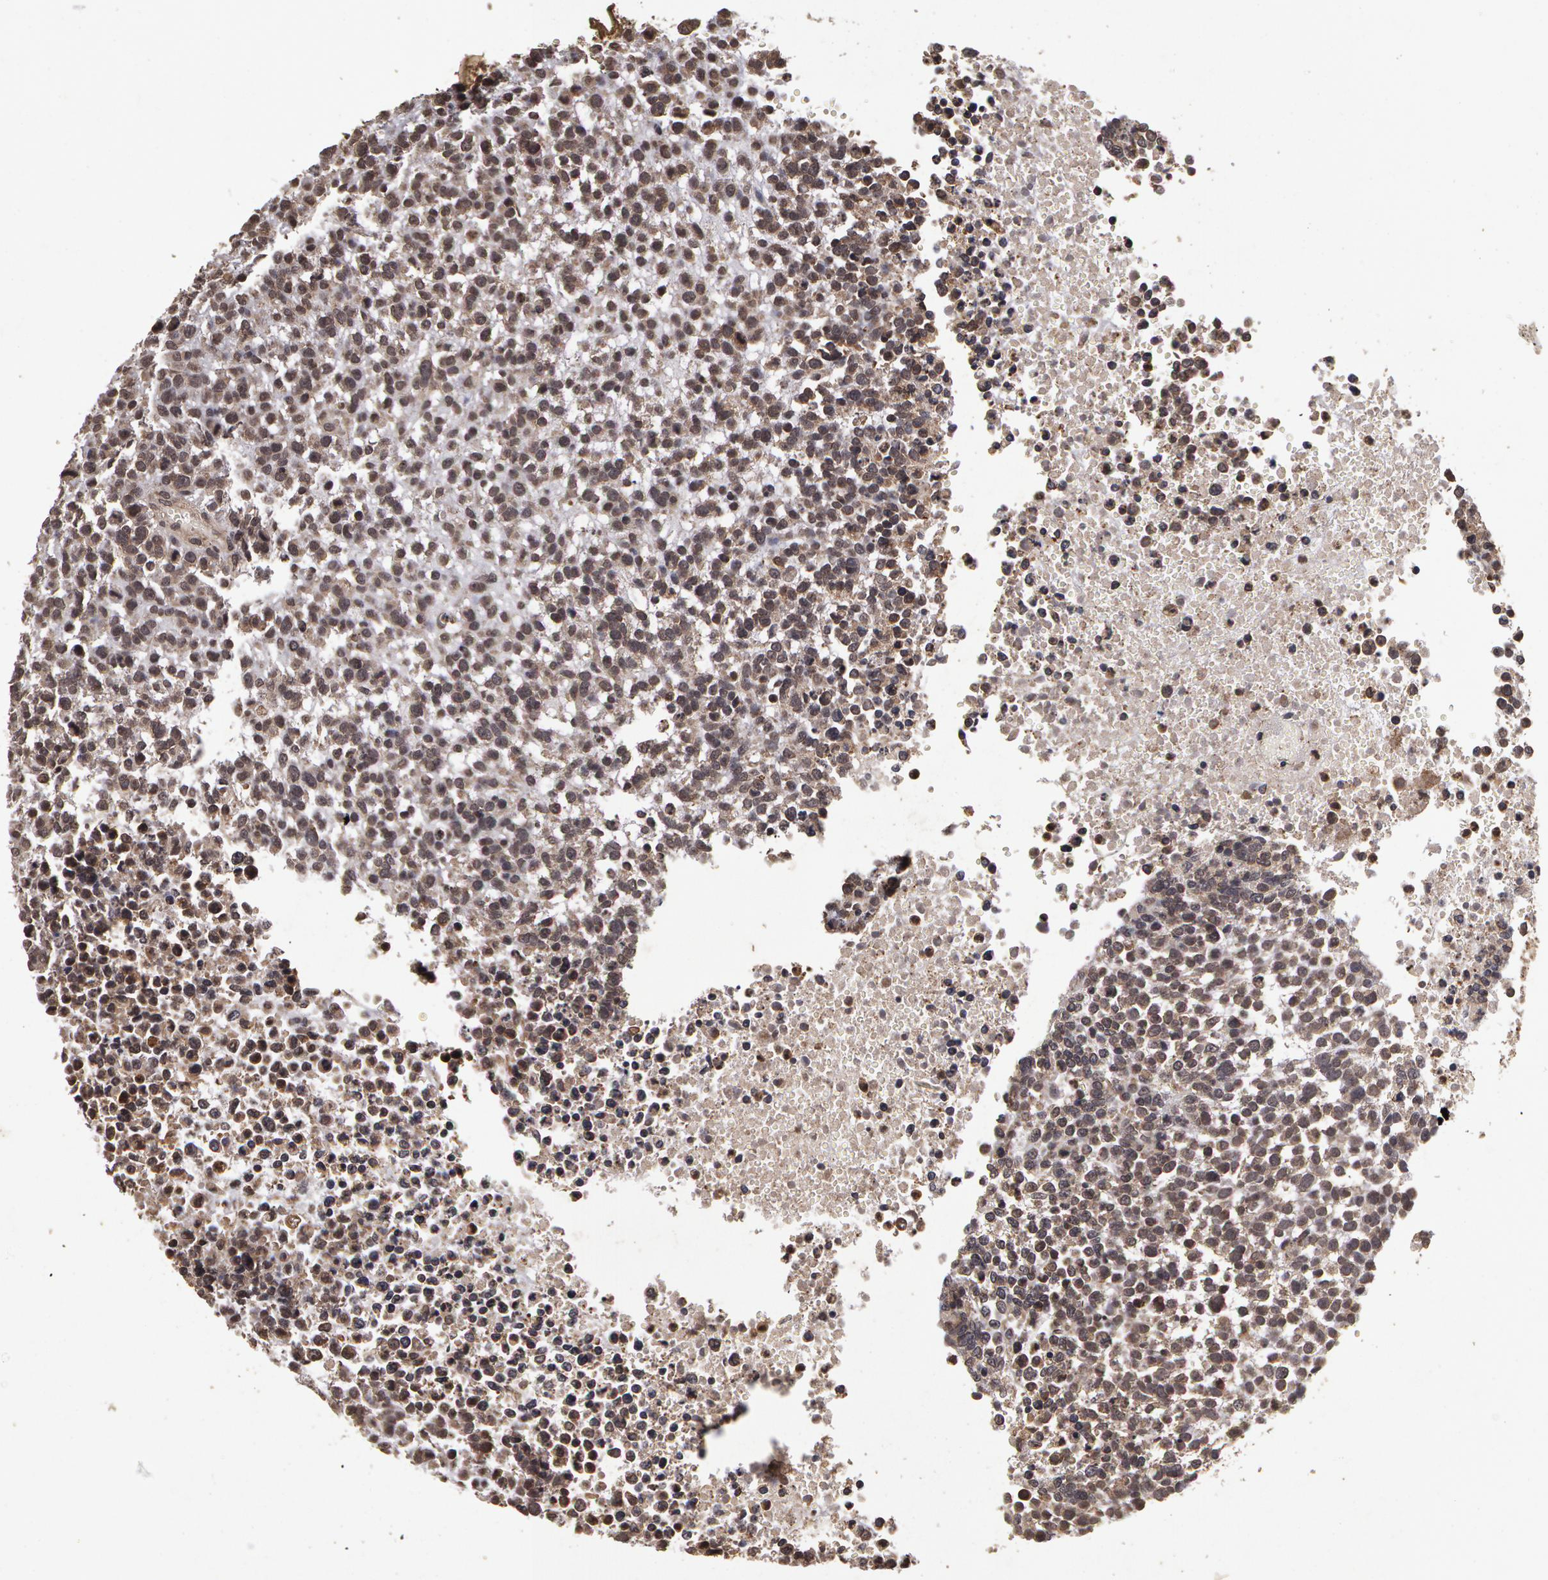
{"staining": {"intensity": "weak", "quantity": "25%-75%", "location": "cytoplasmic/membranous"}, "tissue": "glioma", "cell_type": "Tumor cells", "image_type": "cancer", "snomed": [{"axis": "morphology", "description": "Glioma, malignant, High grade"}, {"axis": "topography", "description": "Brain"}], "caption": "Malignant high-grade glioma stained with immunohistochemistry reveals weak cytoplasmic/membranous positivity in about 25%-75% of tumor cells. (brown staining indicates protein expression, while blue staining denotes nuclei).", "gene": "CALR", "patient": {"sex": "male", "age": 66}}